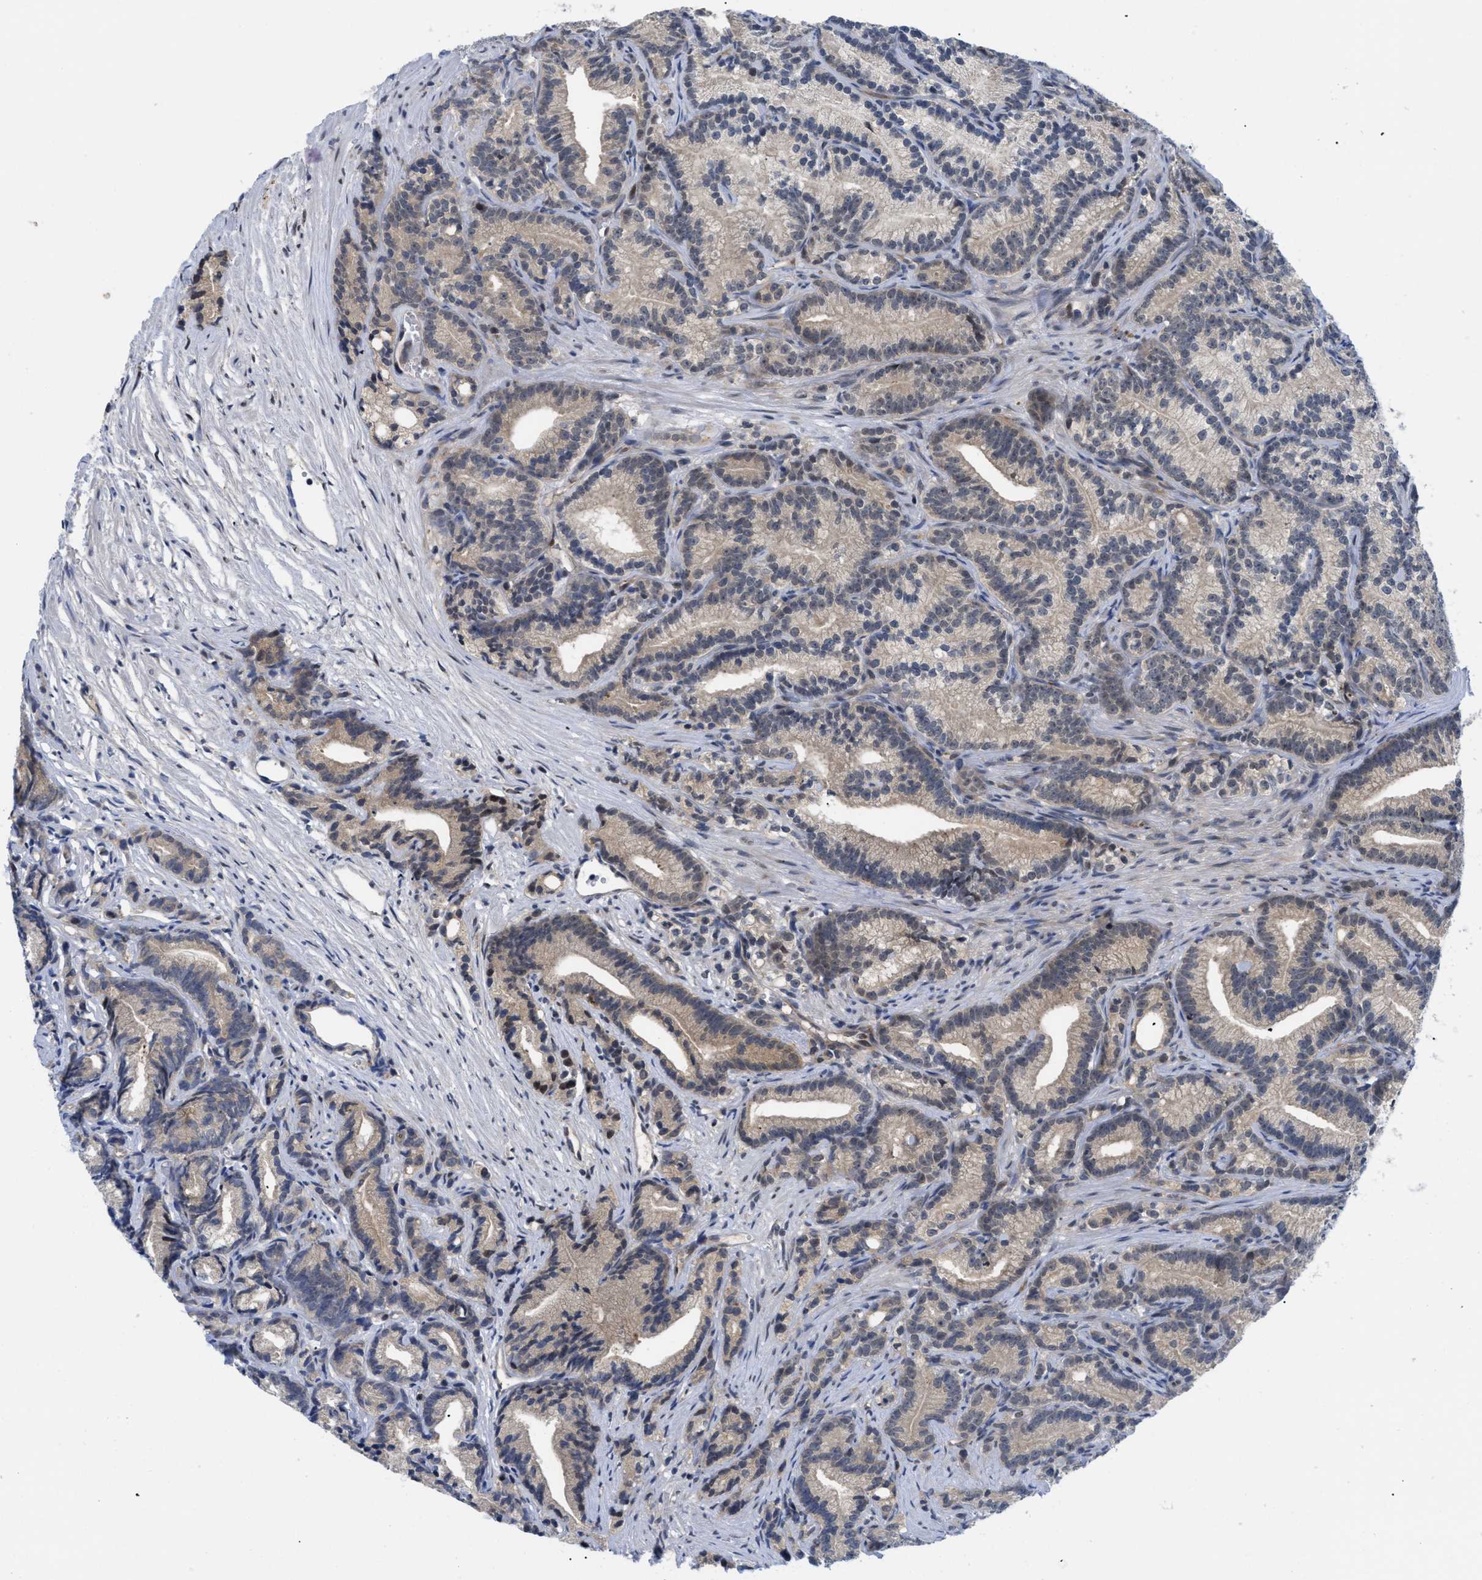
{"staining": {"intensity": "weak", "quantity": ">75%", "location": "cytoplasmic/membranous,nuclear"}, "tissue": "prostate cancer", "cell_type": "Tumor cells", "image_type": "cancer", "snomed": [{"axis": "morphology", "description": "Adenocarcinoma, Low grade"}, {"axis": "topography", "description": "Prostate"}], "caption": "Prostate cancer (adenocarcinoma (low-grade)) stained with DAB (3,3'-diaminobenzidine) IHC reveals low levels of weak cytoplasmic/membranous and nuclear staining in approximately >75% of tumor cells. (brown staining indicates protein expression, while blue staining denotes nuclei).", "gene": "SLC29A2", "patient": {"sex": "male", "age": 89}}